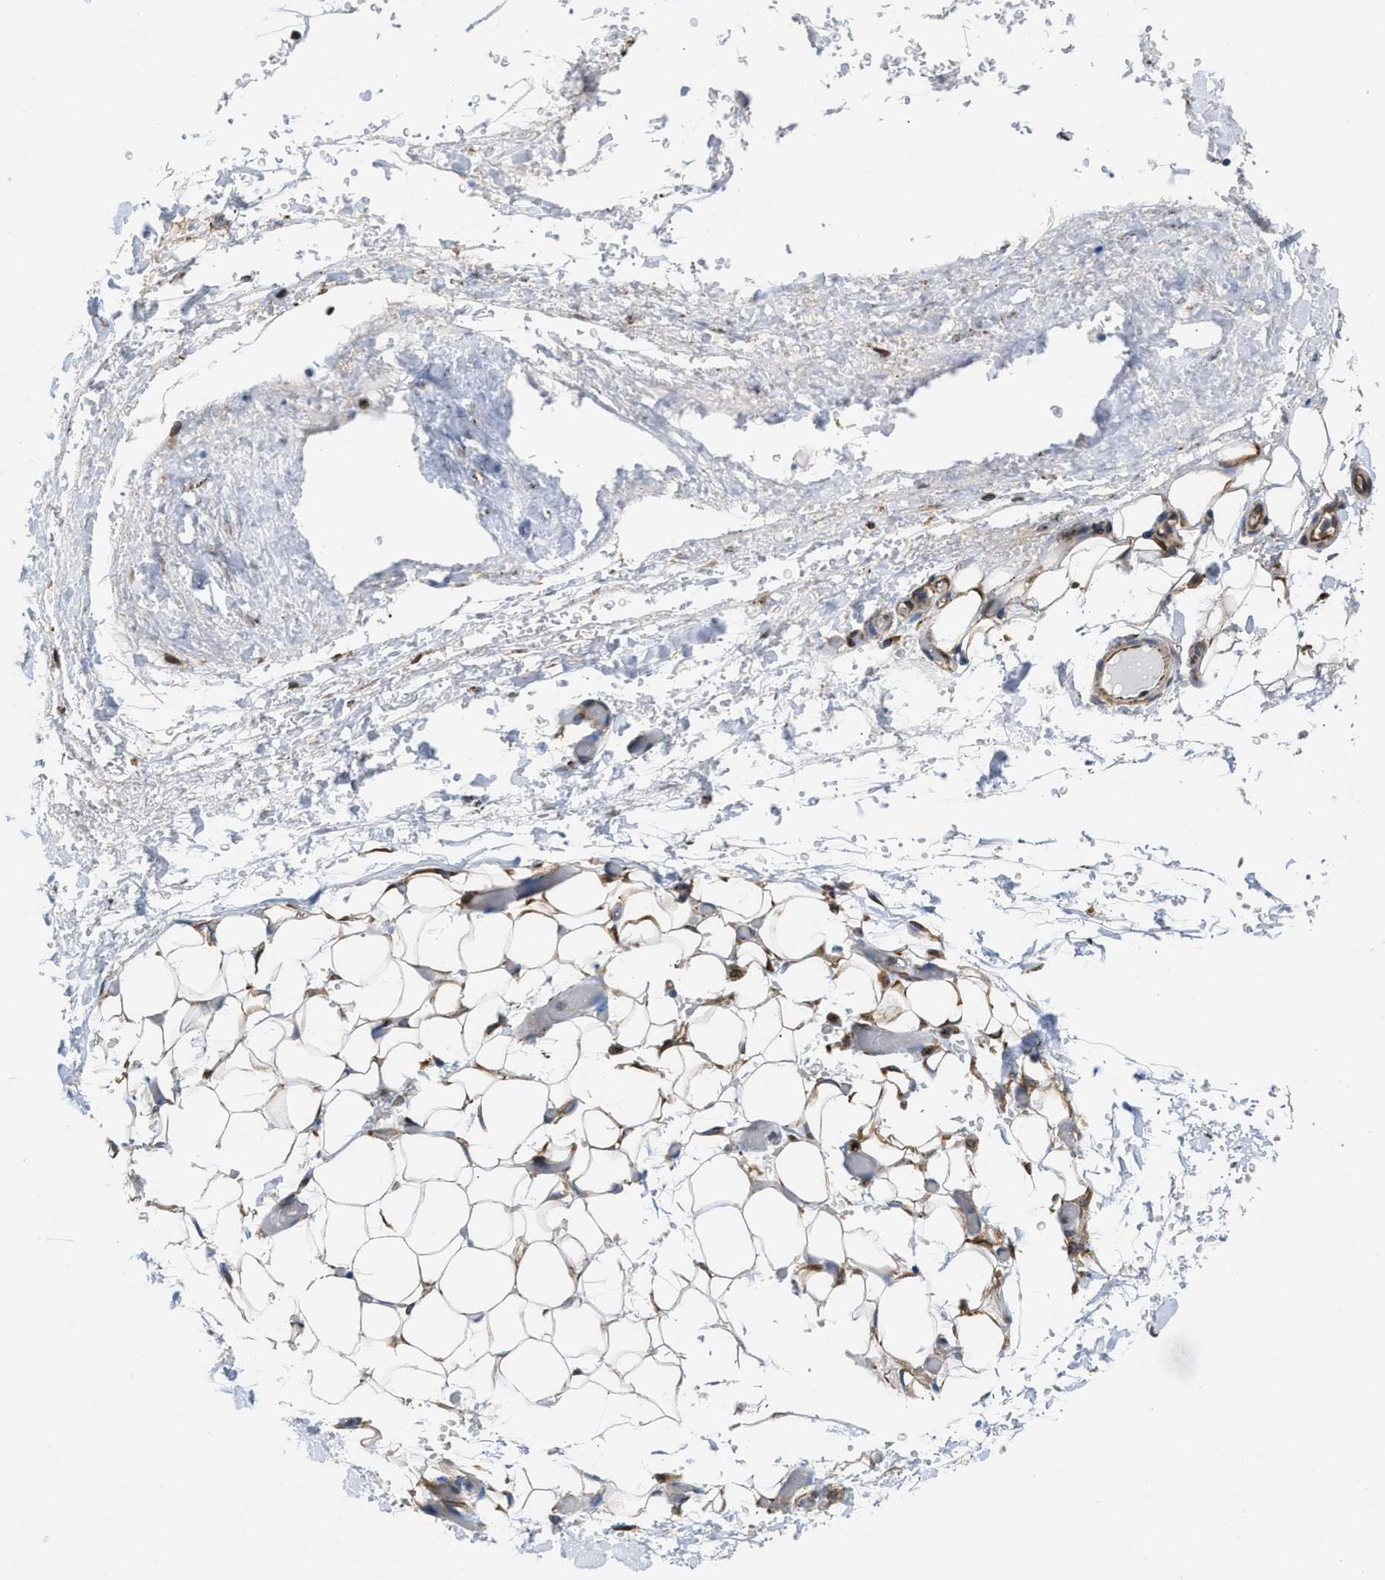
{"staining": {"intensity": "moderate", "quantity": ">75%", "location": "cytoplasmic/membranous"}, "tissue": "adipose tissue", "cell_type": "Adipocytes", "image_type": "normal", "snomed": [{"axis": "morphology", "description": "Normal tissue, NOS"}, {"axis": "morphology", "description": "Adenocarcinoma, NOS"}, {"axis": "topography", "description": "Esophagus"}], "caption": "Immunohistochemistry image of unremarkable adipose tissue: human adipose tissue stained using IHC reveals medium levels of moderate protein expression localized specifically in the cytoplasmic/membranous of adipocytes, appearing as a cytoplasmic/membranous brown color.", "gene": "ERLIN2", "patient": {"sex": "male", "age": 62}}